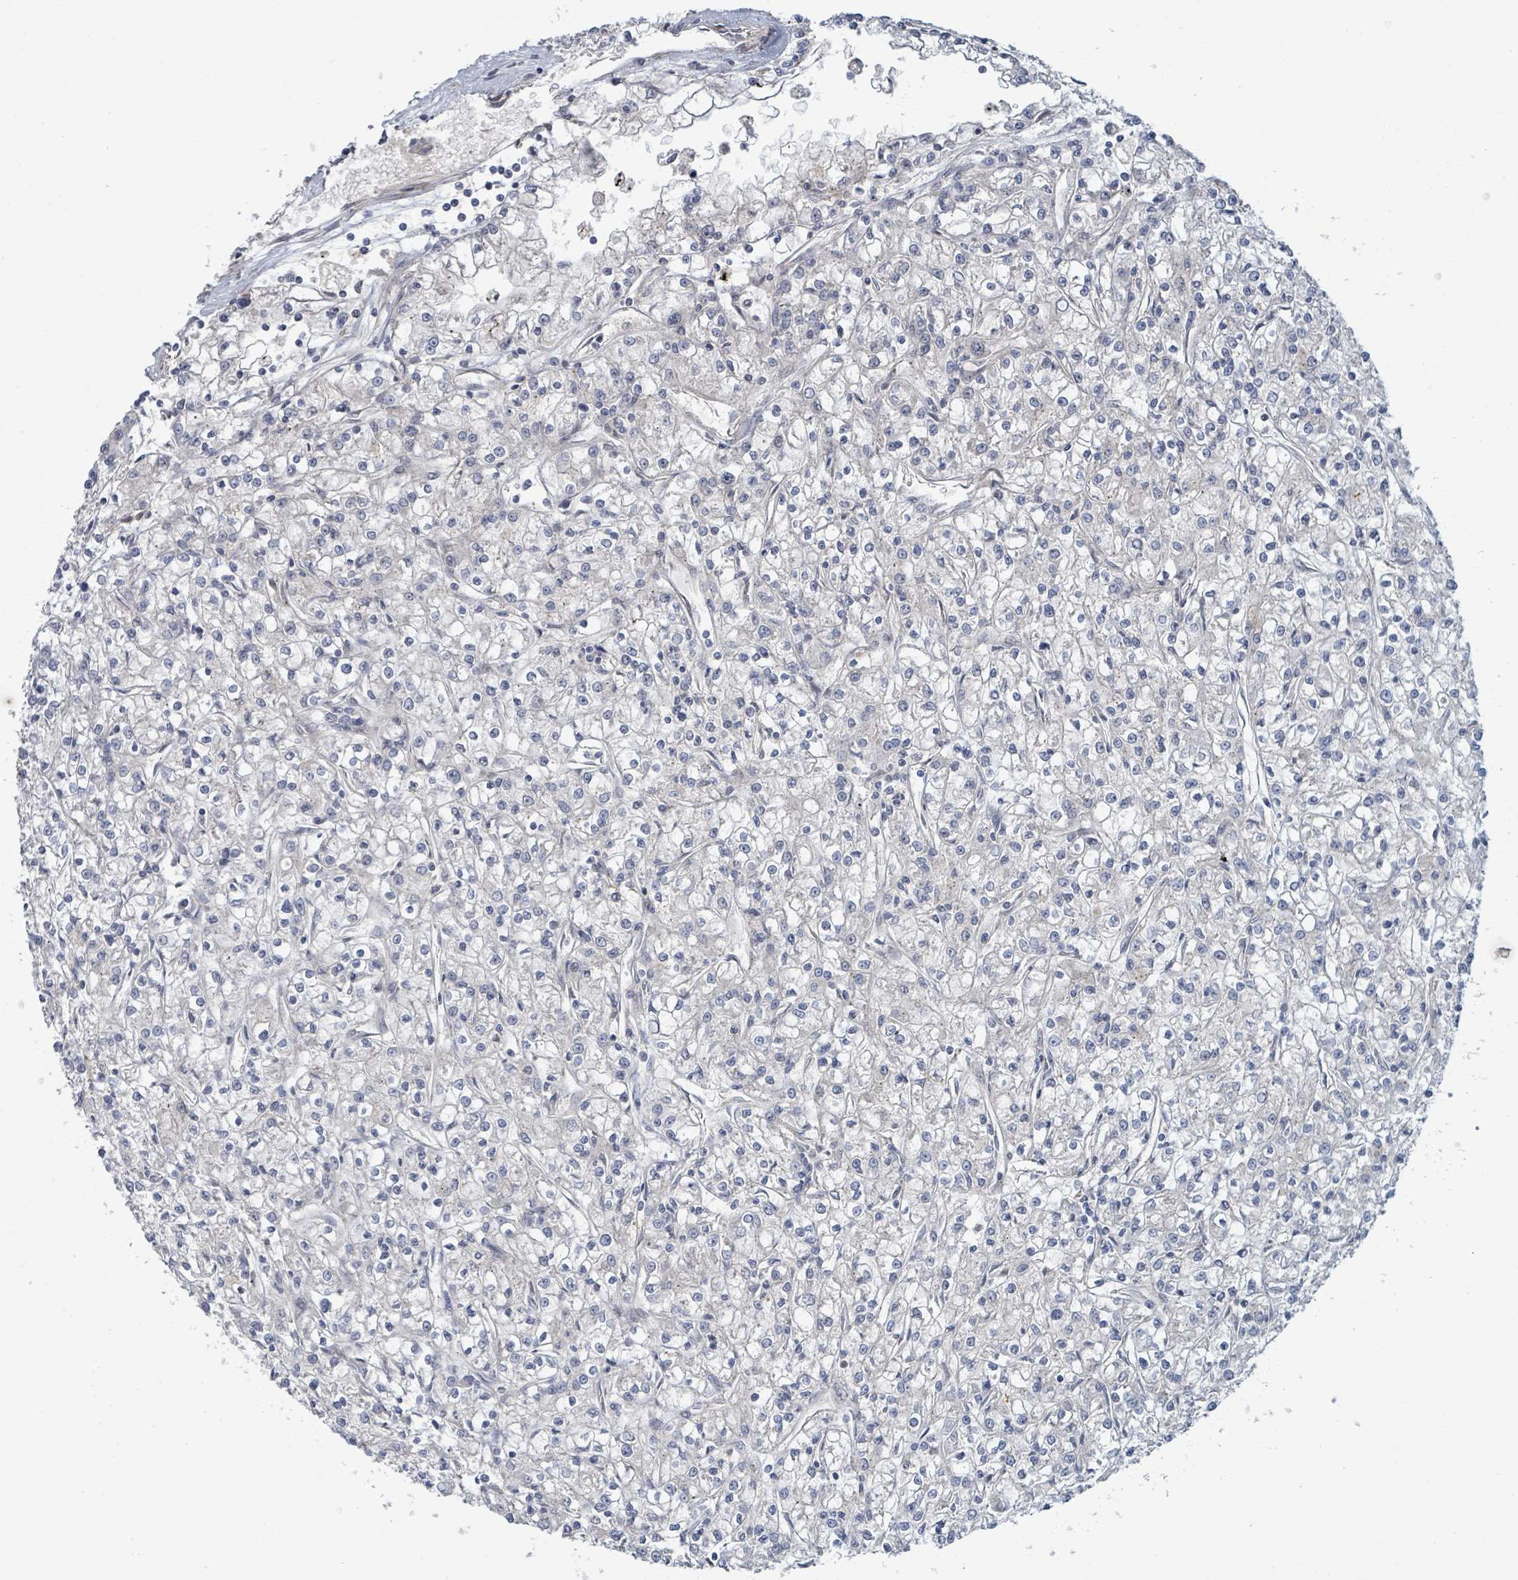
{"staining": {"intensity": "negative", "quantity": "none", "location": "none"}, "tissue": "renal cancer", "cell_type": "Tumor cells", "image_type": "cancer", "snomed": [{"axis": "morphology", "description": "Adenocarcinoma, NOS"}, {"axis": "topography", "description": "Kidney"}], "caption": "IHC of human adenocarcinoma (renal) exhibits no staining in tumor cells.", "gene": "COL5A3", "patient": {"sex": "female", "age": 59}}